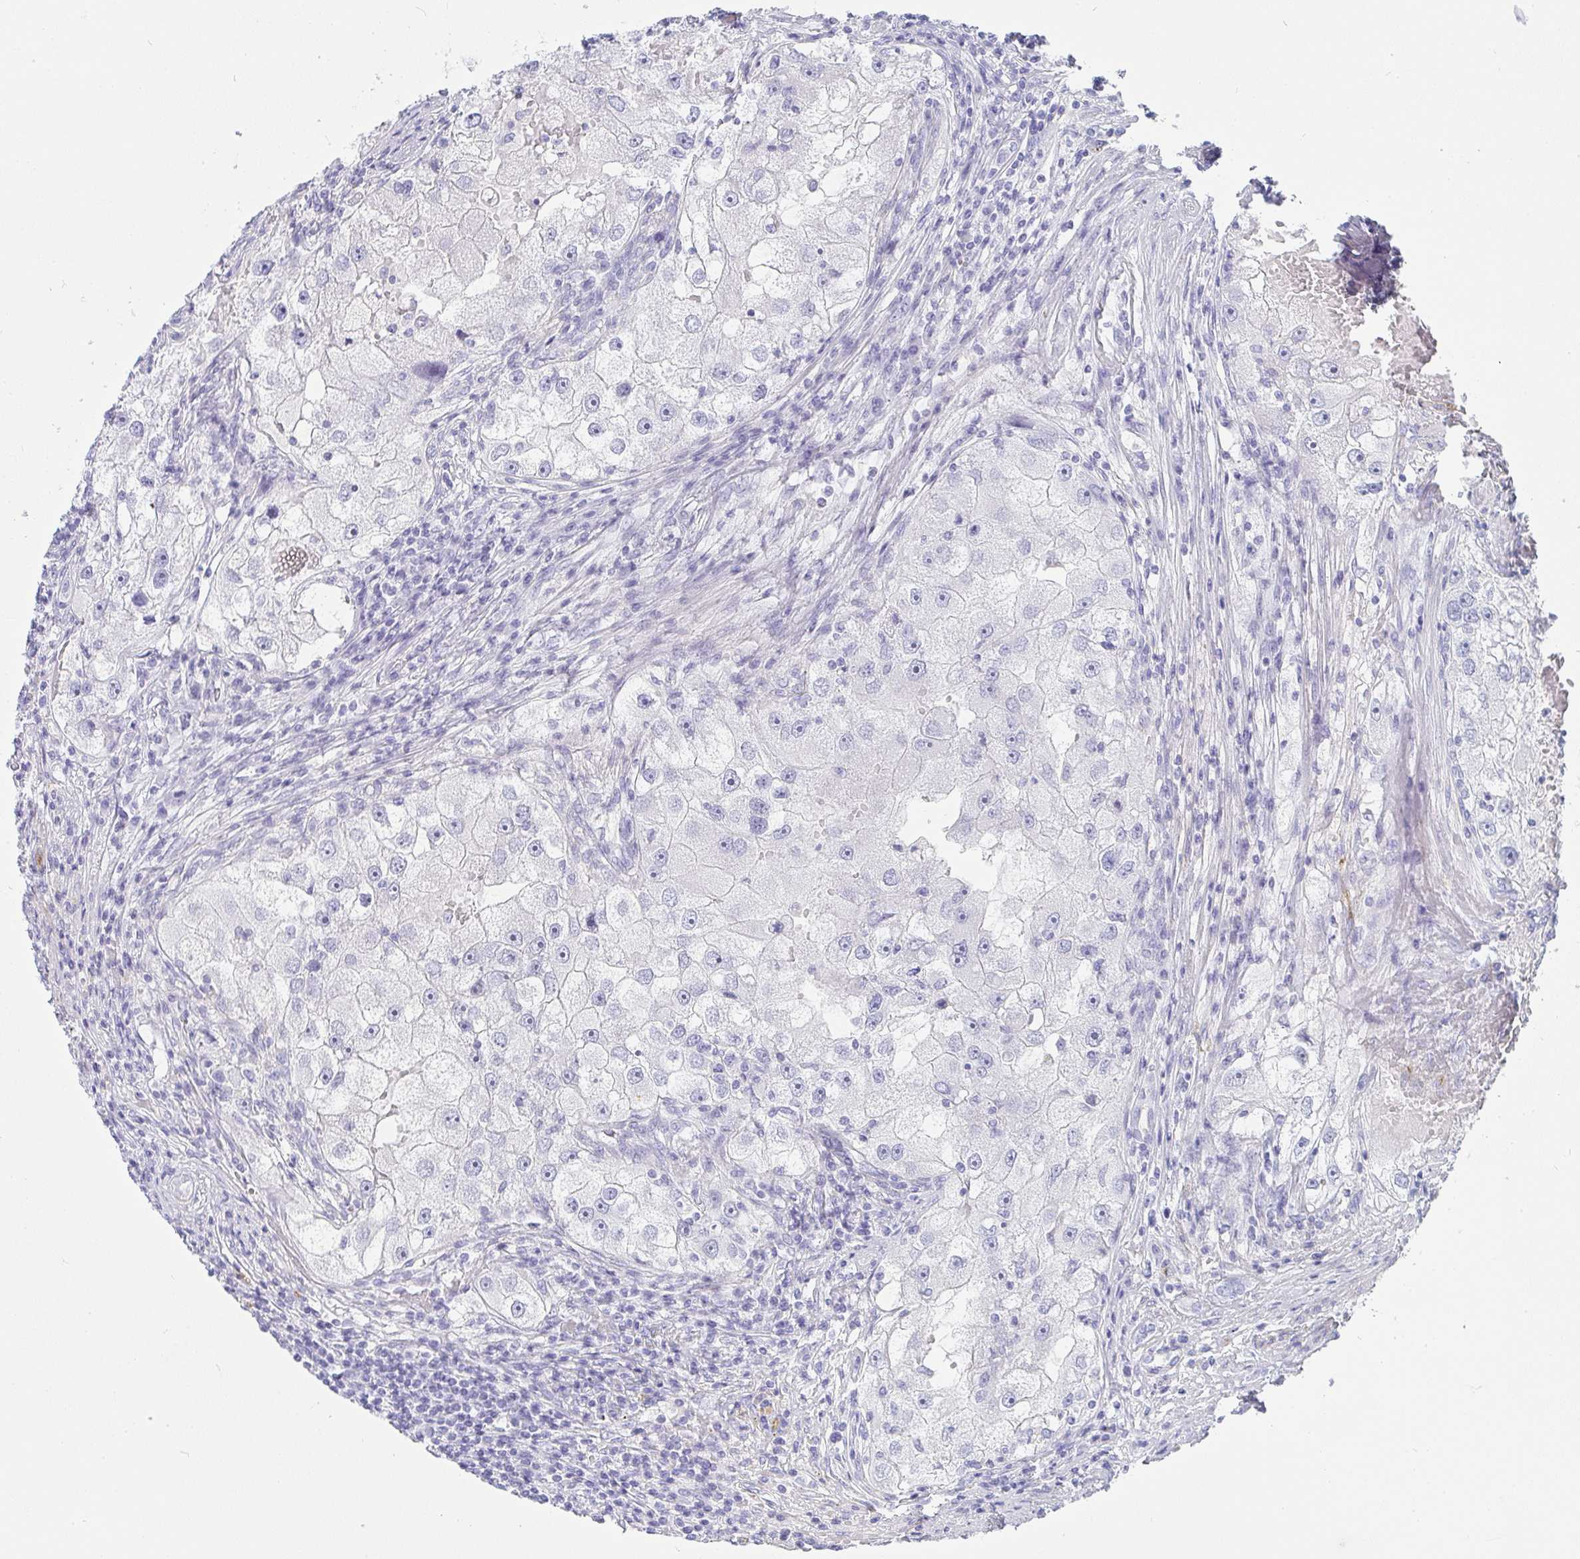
{"staining": {"intensity": "negative", "quantity": "none", "location": "none"}, "tissue": "renal cancer", "cell_type": "Tumor cells", "image_type": "cancer", "snomed": [{"axis": "morphology", "description": "Adenocarcinoma, NOS"}, {"axis": "topography", "description": "Kidney"}], "caption": "DAB immunohistochemical staining of human renal cancer (adenocarcinoma) demonstrates no significant staining in tumor cells.", "gene": "PRND", "patient": {"sex": "male", "age": 63}}